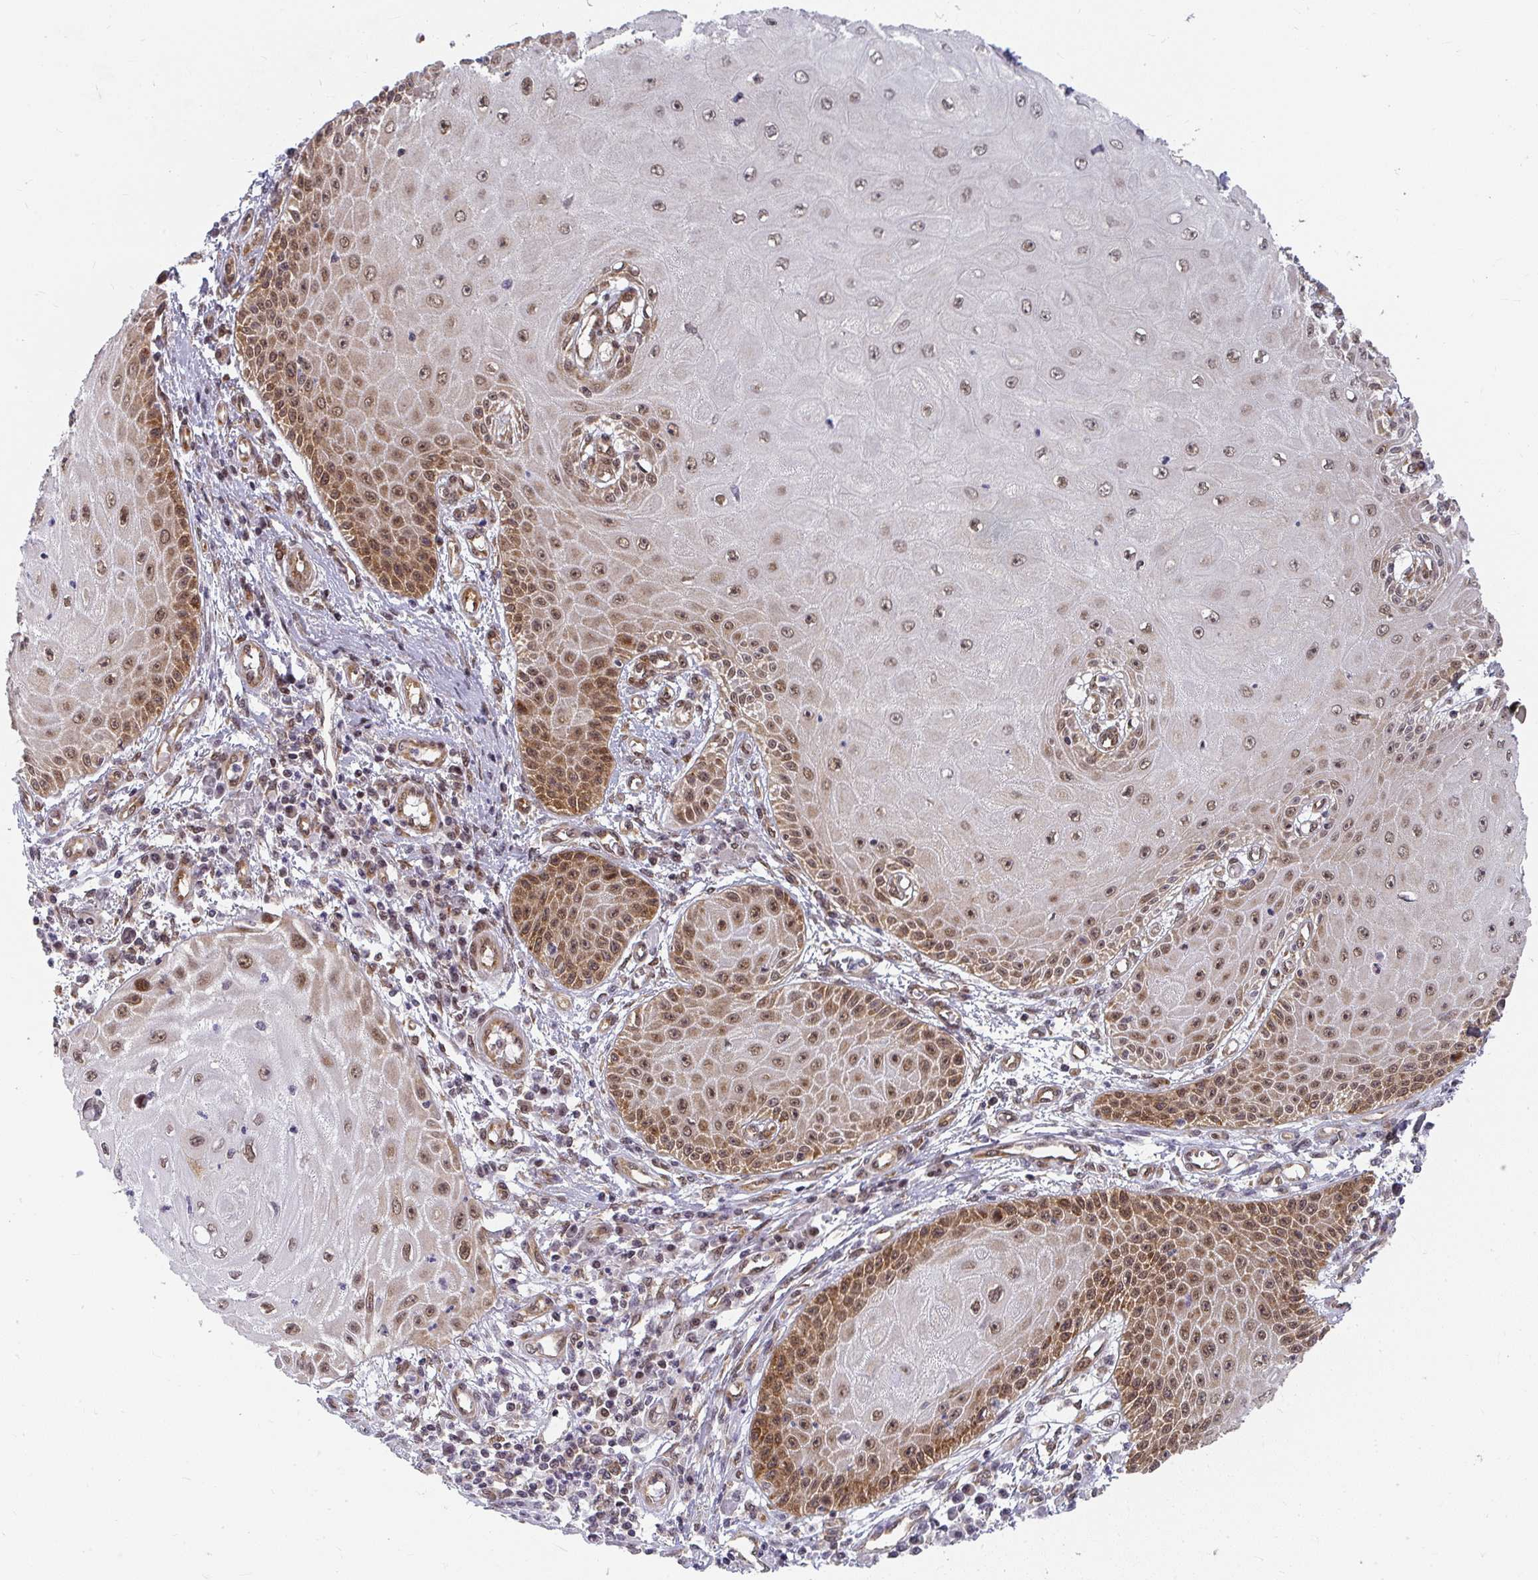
{"staining": {"intensity": "moderate", "quantity": ">75%", "location": "cytoplasmic/membranous,nuclear"}, "tissue": "skin cancer", "cell_type": "Tumor cells", "image_type": "cancer", "snomed": [{"axis": "morphology", "description": "Squamous cell carcinoma, NOS"}, {"axis": "topography", "description": "Skin"}, {"axis": "topography", "description": "Vulva"}], "caption": "Squamous cell carcinoma (skin) tissue displays moderate cytoplasmic/membranous and nuclear expression in approximately >75% of tumor cells", "gene": "SYNCRIP", "patient": {"sex": "female", "age": 44}}